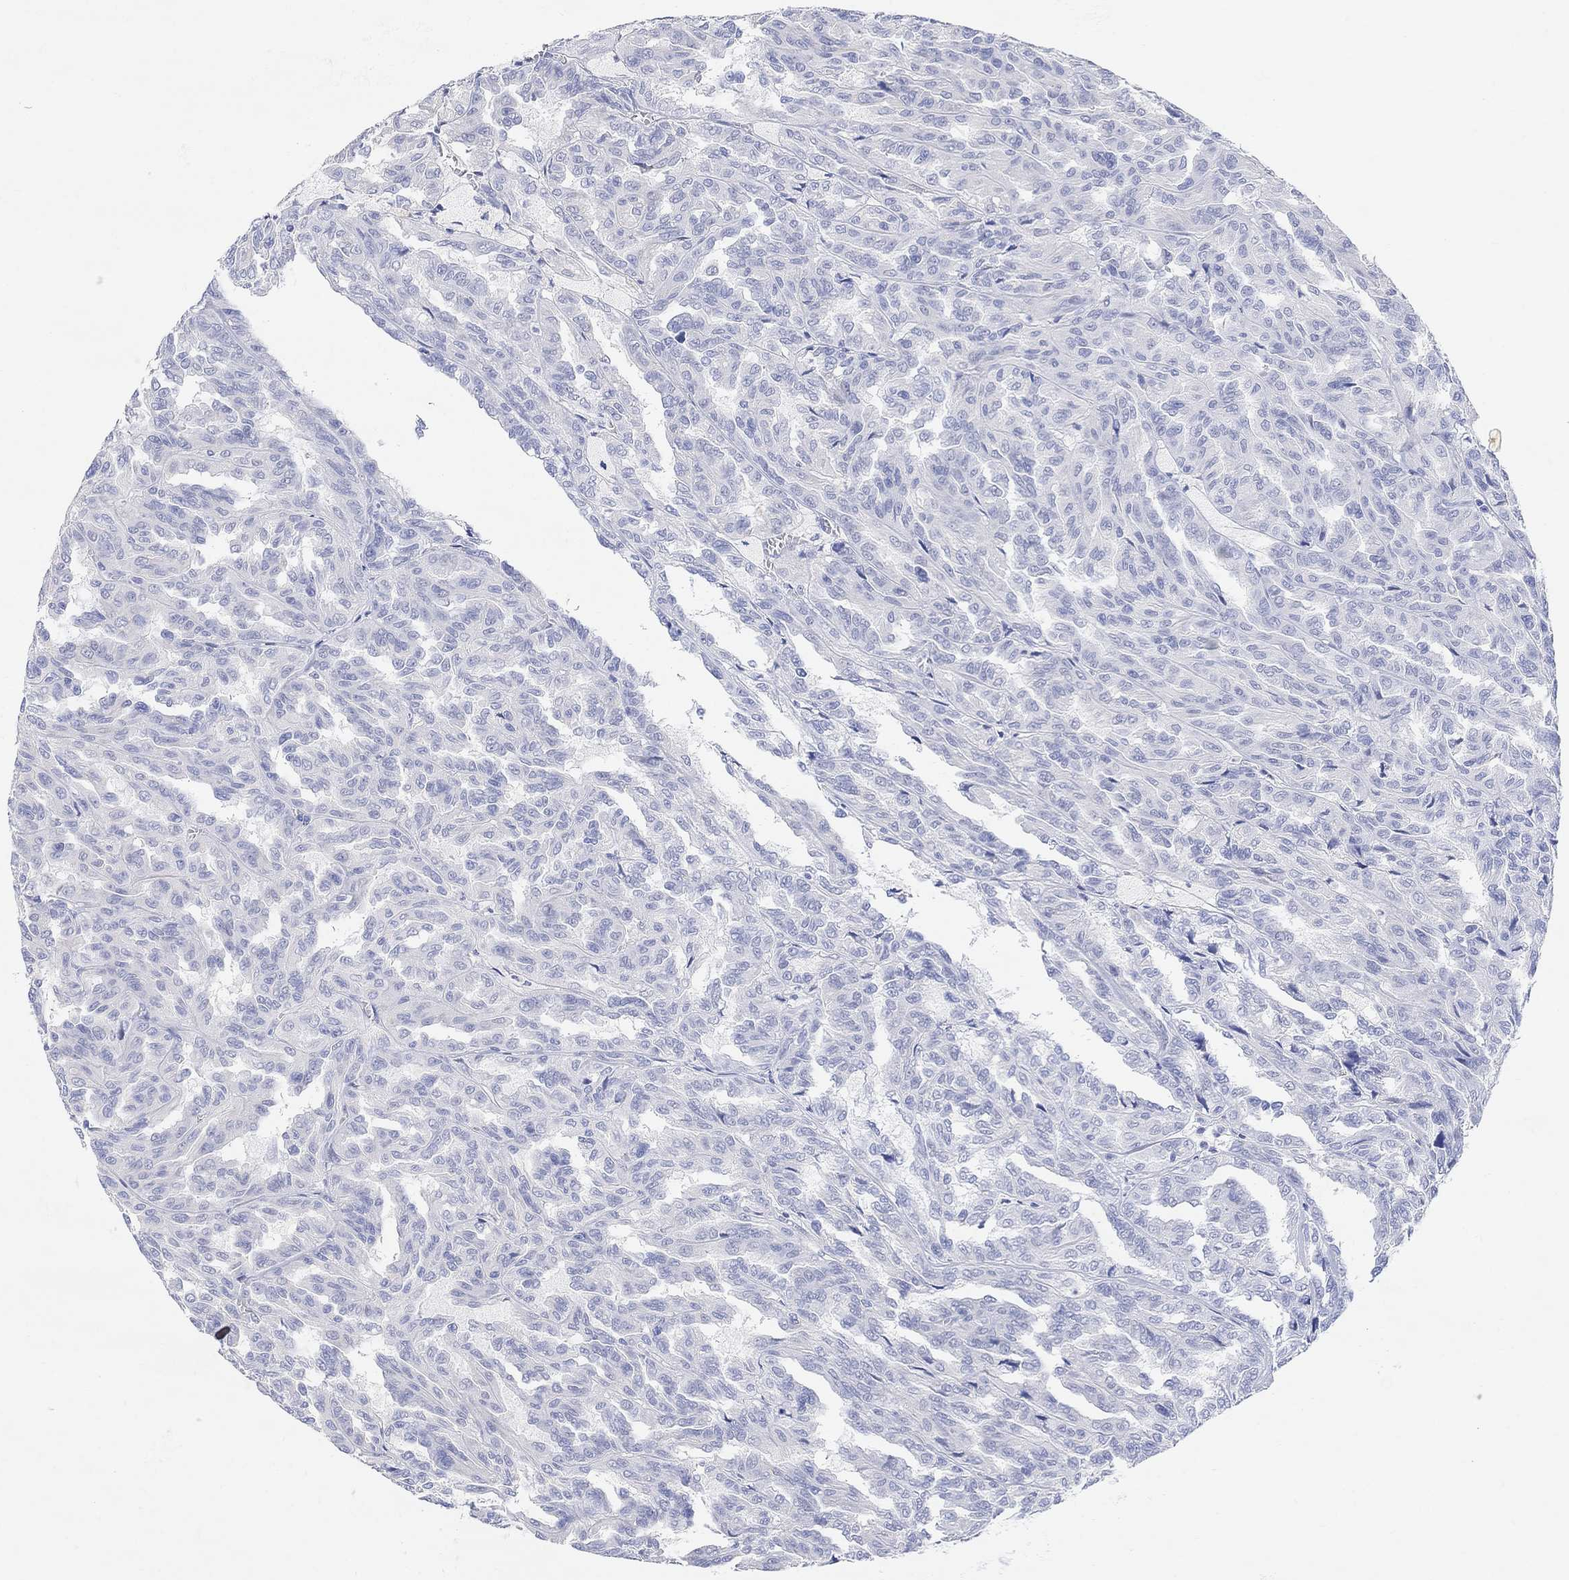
{"staining": {"intensity": "negative", "quantity": "none", "location": "none"}, "tissue": "renal cancer", "cell_type": "Tumor cells", "image_type": "cancer", "snomed": [{"axis": "morphology", "description": "Adenocarcinoma, NOS"}, {"axis": "topography", "description": "Kidney"}], "caption": "Histopathology image shows no protein positivity in tumor cells of adenocarcinoma (renal) tissue.", "gene": "TYR", "patient": {"sex": "male", "age": 79}}